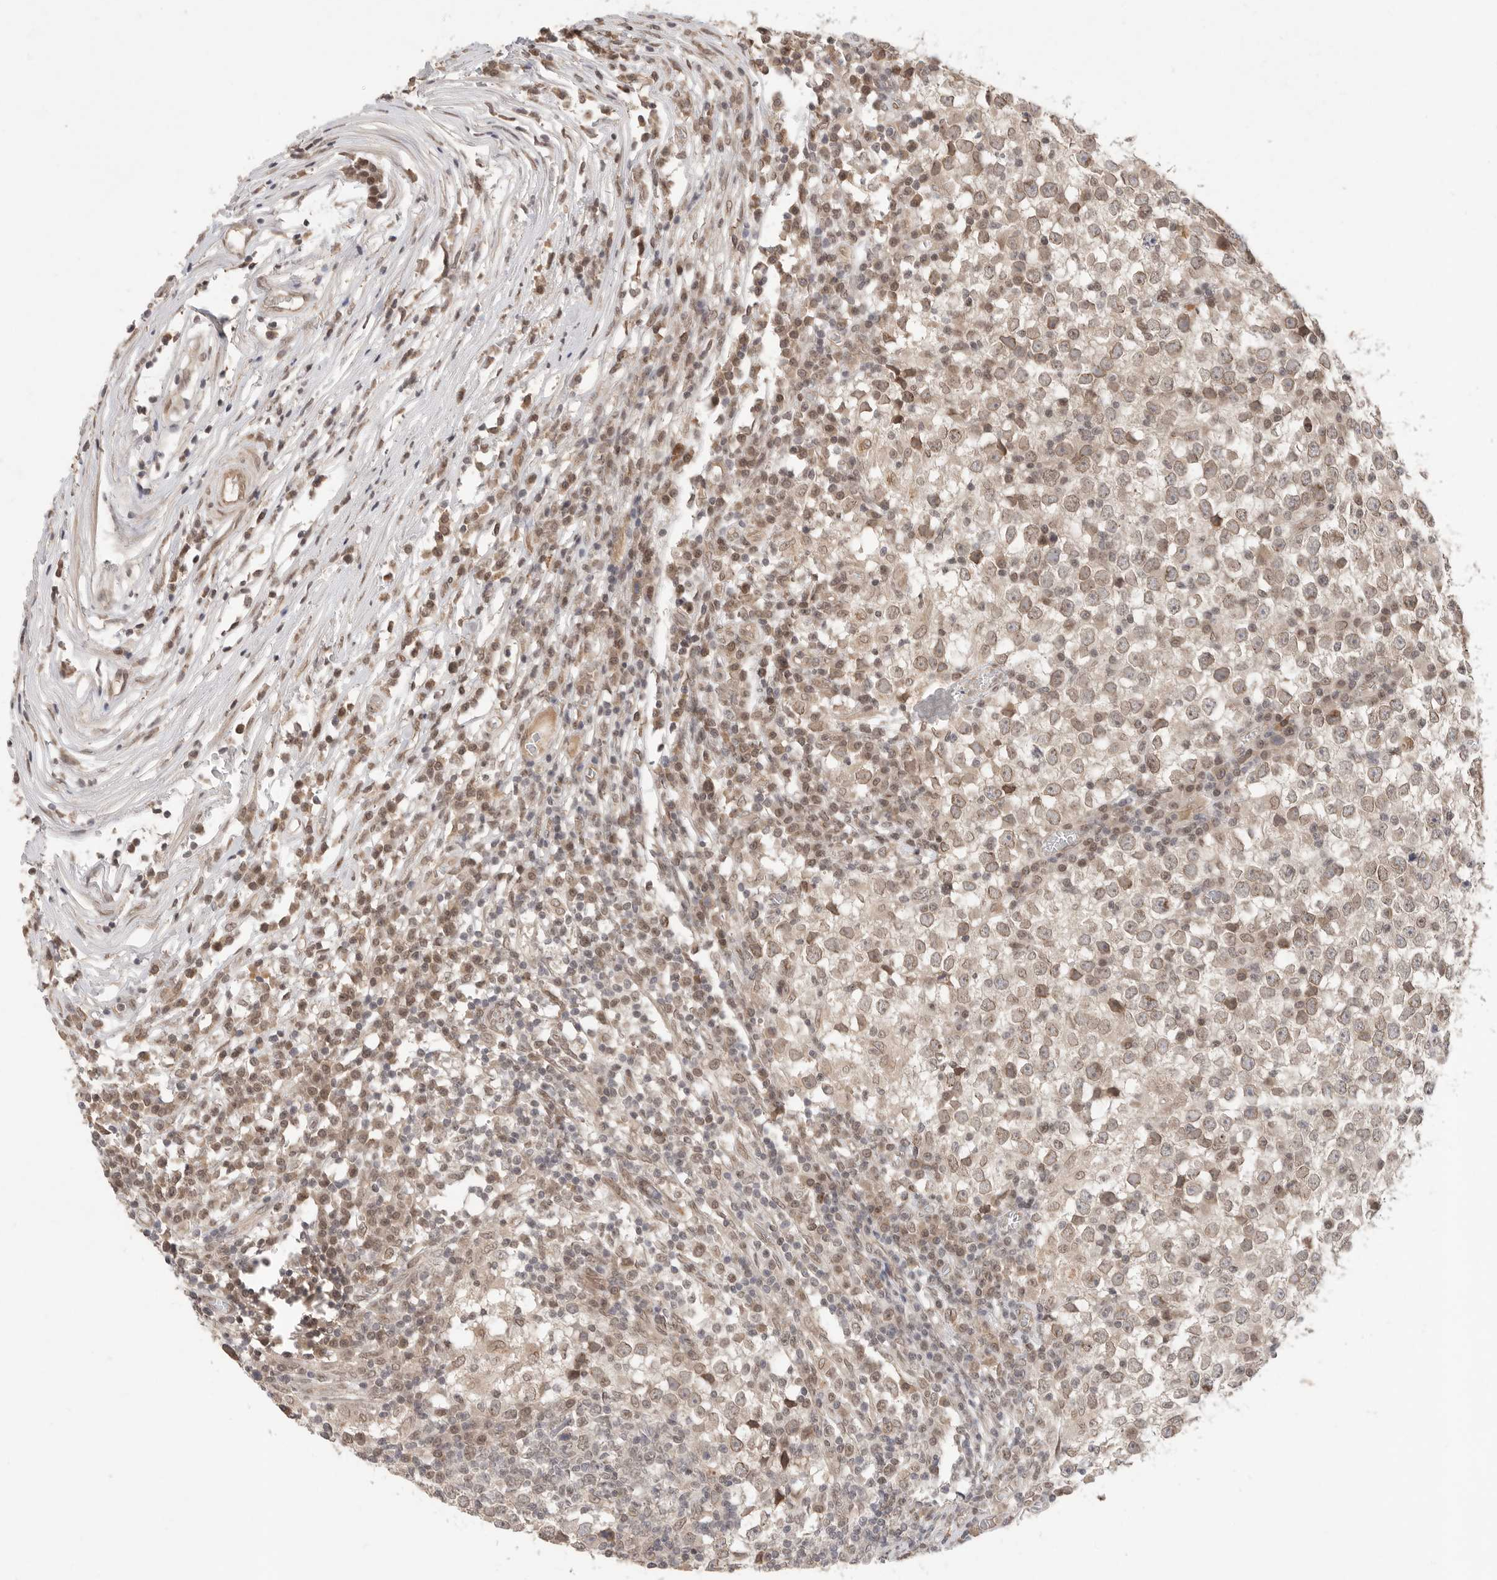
{"staining": {"intensity": "weak", "quantity": ">75%", "location": "cytoplasmic/membranous,nuclear"}, "tissue": "testis cancer", "cell_type": "Tumor cells", "image_type": "cancer", "snomed": [{"axis": "morphology", "description": "Seminoma, NOS"}, {"axis": "topography", "description": "Testis"}], "caption": "A brown stain shows weak cytoplasmic/membranous and nuclear expression of a protein in testis cancer (seminoma) tumor cells.", "gene": "LEMD3", "patient": {"sex": "male", "age": 65}}